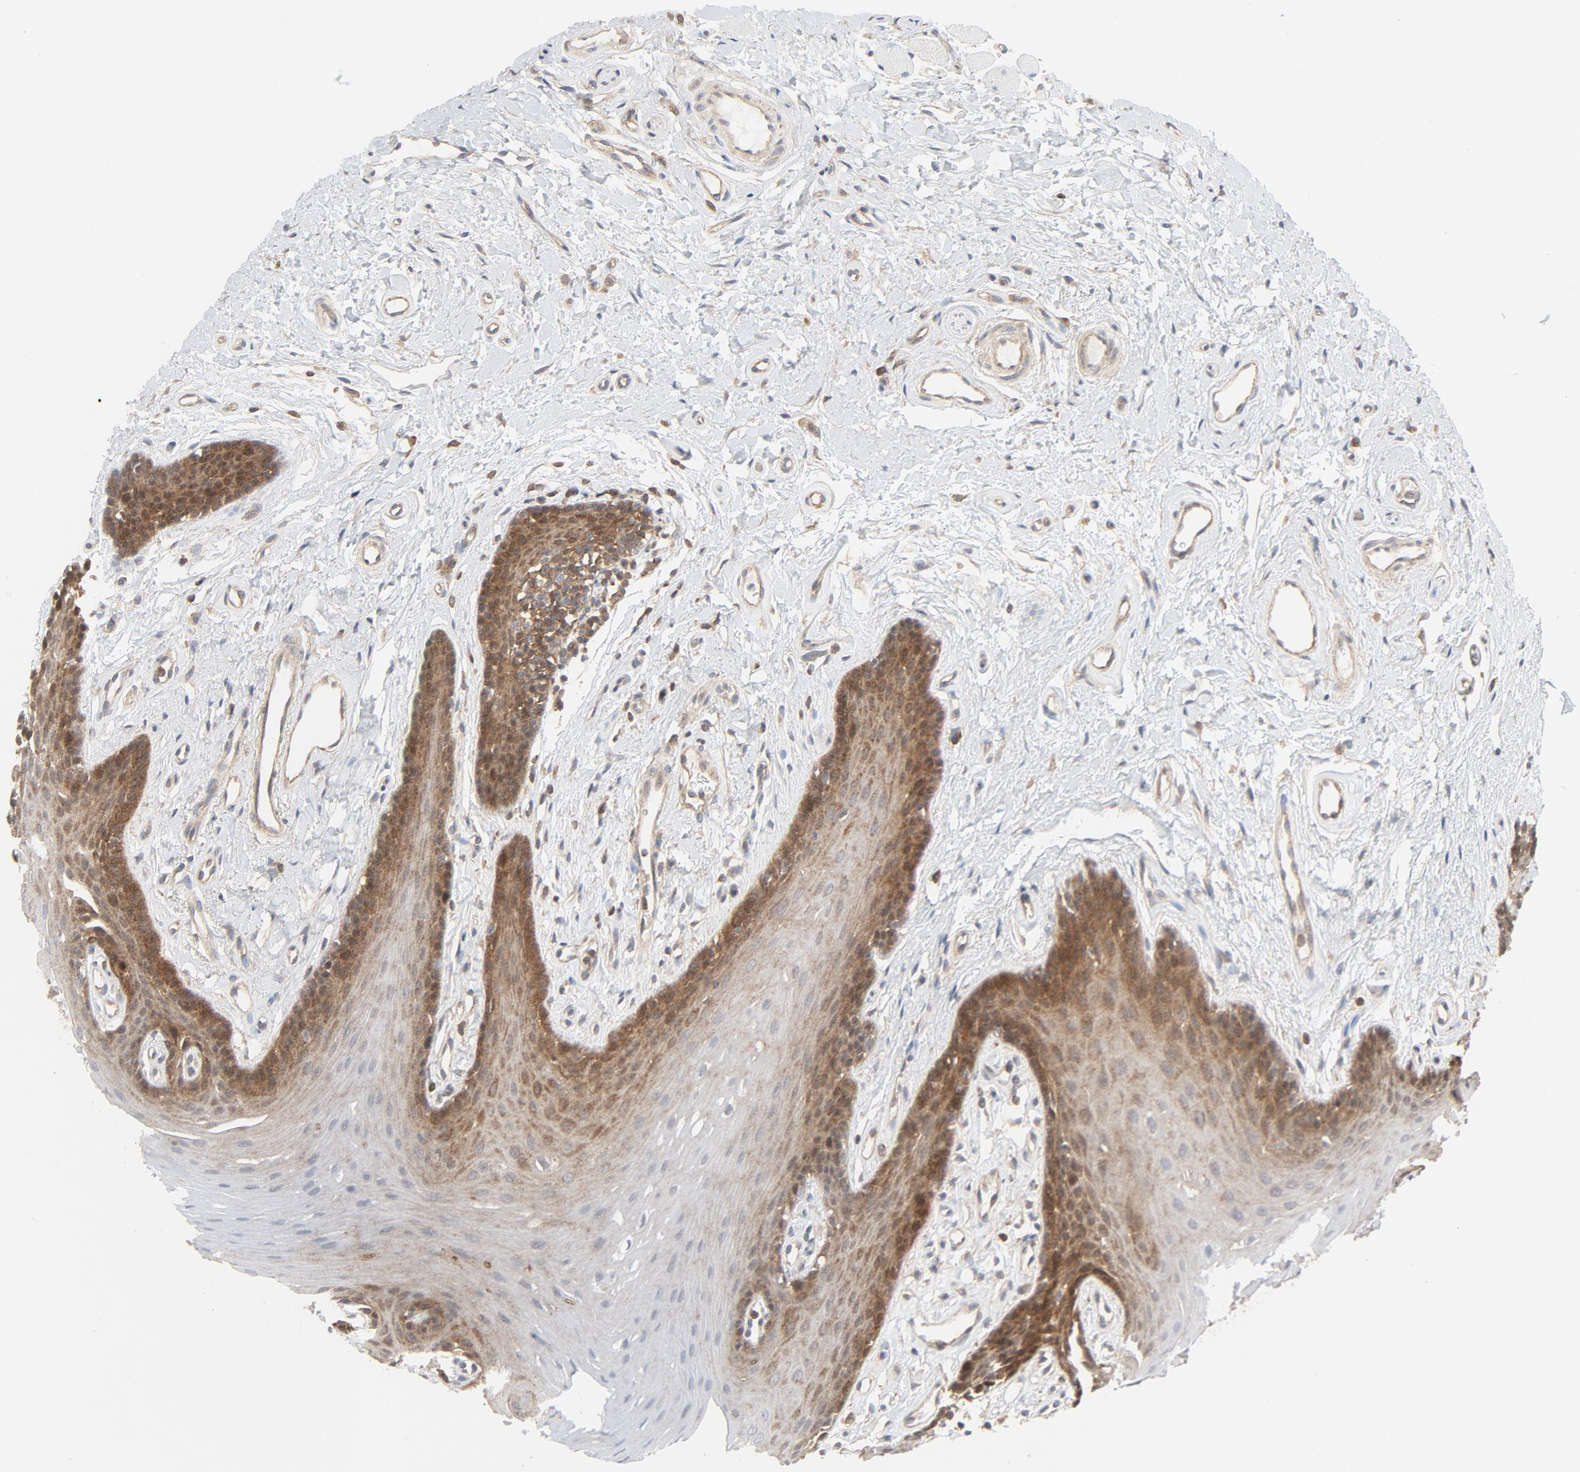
{"staining": {"intensity": "moderate", "quantity": "<25%", "location": "cytoplasmic/membranous"}, "tissue": "oral mucosa", "cell_type": "Squamous epithelial cells", "image_type": "normal", "snomed": [{"axis": "morphology", "description": "Normal tissue, NOS"}, {"axis": "topography", "description": "Oral tissue"}], "caption": "Benign oral mucosa shows moderate cytoplasmic/membranous staining in approximately <25% of squamous epithelial cells, visualized by immunohistochemistry. Using DAB (3,3'-diaminobenzidine) (brown) and hematoxylin (blue) stains, captured at high magnification using brightfield microscopy.", "gene": "MAP2K7", "patient": {"sex": "male", "age": 62}}